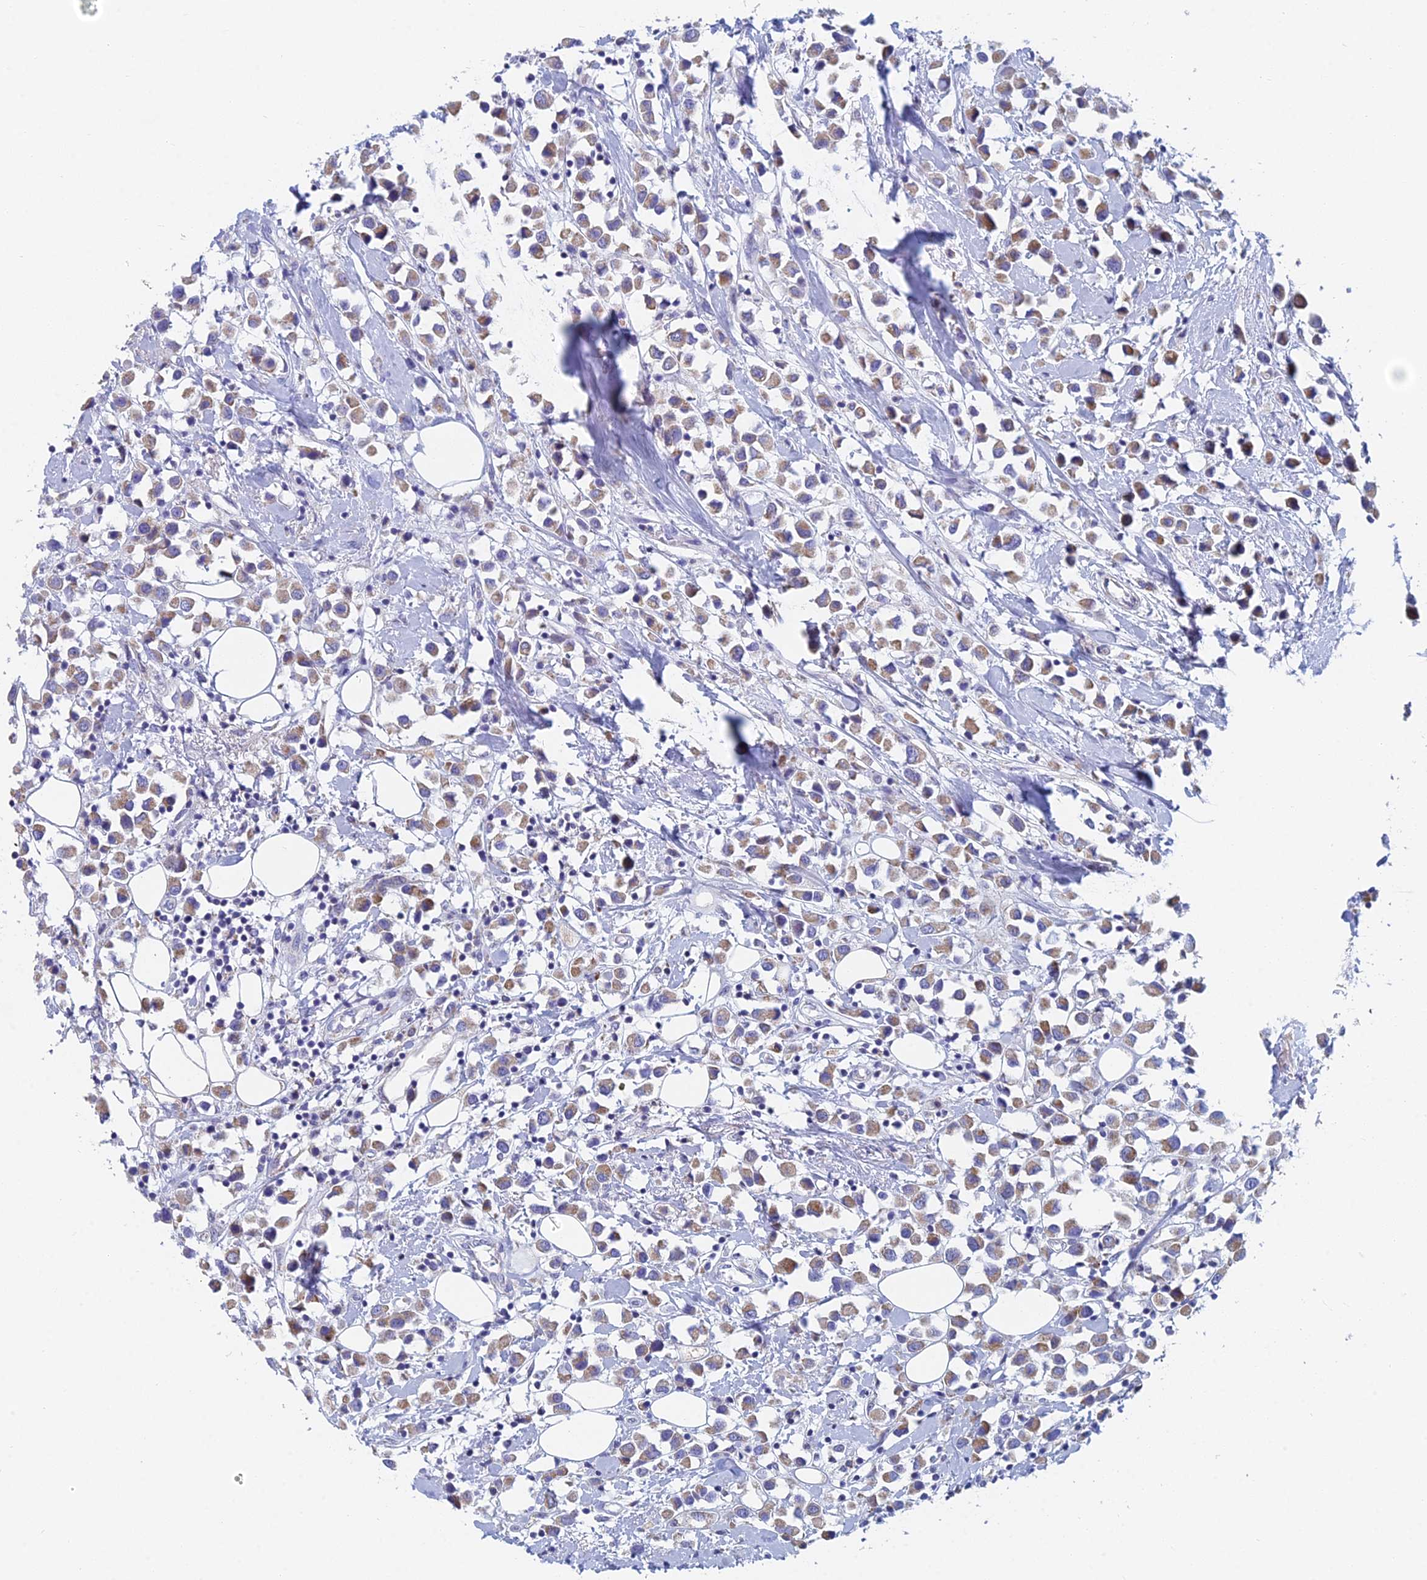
{"staining": {"intensity": "moderate", "quantity": ">75%", "location": "cytoplasmic/membranous"}, "tissue": "breast cancer", "cell_type": "Tumor cells", "image_type": "cancer", "snomed": [{"axis": "morphology", "description": "Duct carcinoma"}, {"axis": "topography", "description": "Breast"}], "caption": "Tumor cells show moderate cytoplasmic/membranous staining in approximately >75% of cells in breast cancer (infiltrating ductal carcinoma). The staining was performed using DAB (3,3'-diaminobenzidine) to visualize the protein expression in brown, while the nuclei were stained in blue with hematoxylin (Magnification: 20x).", "gene": "ACSM1", "patient": {"sex": "female", "age": 61}}